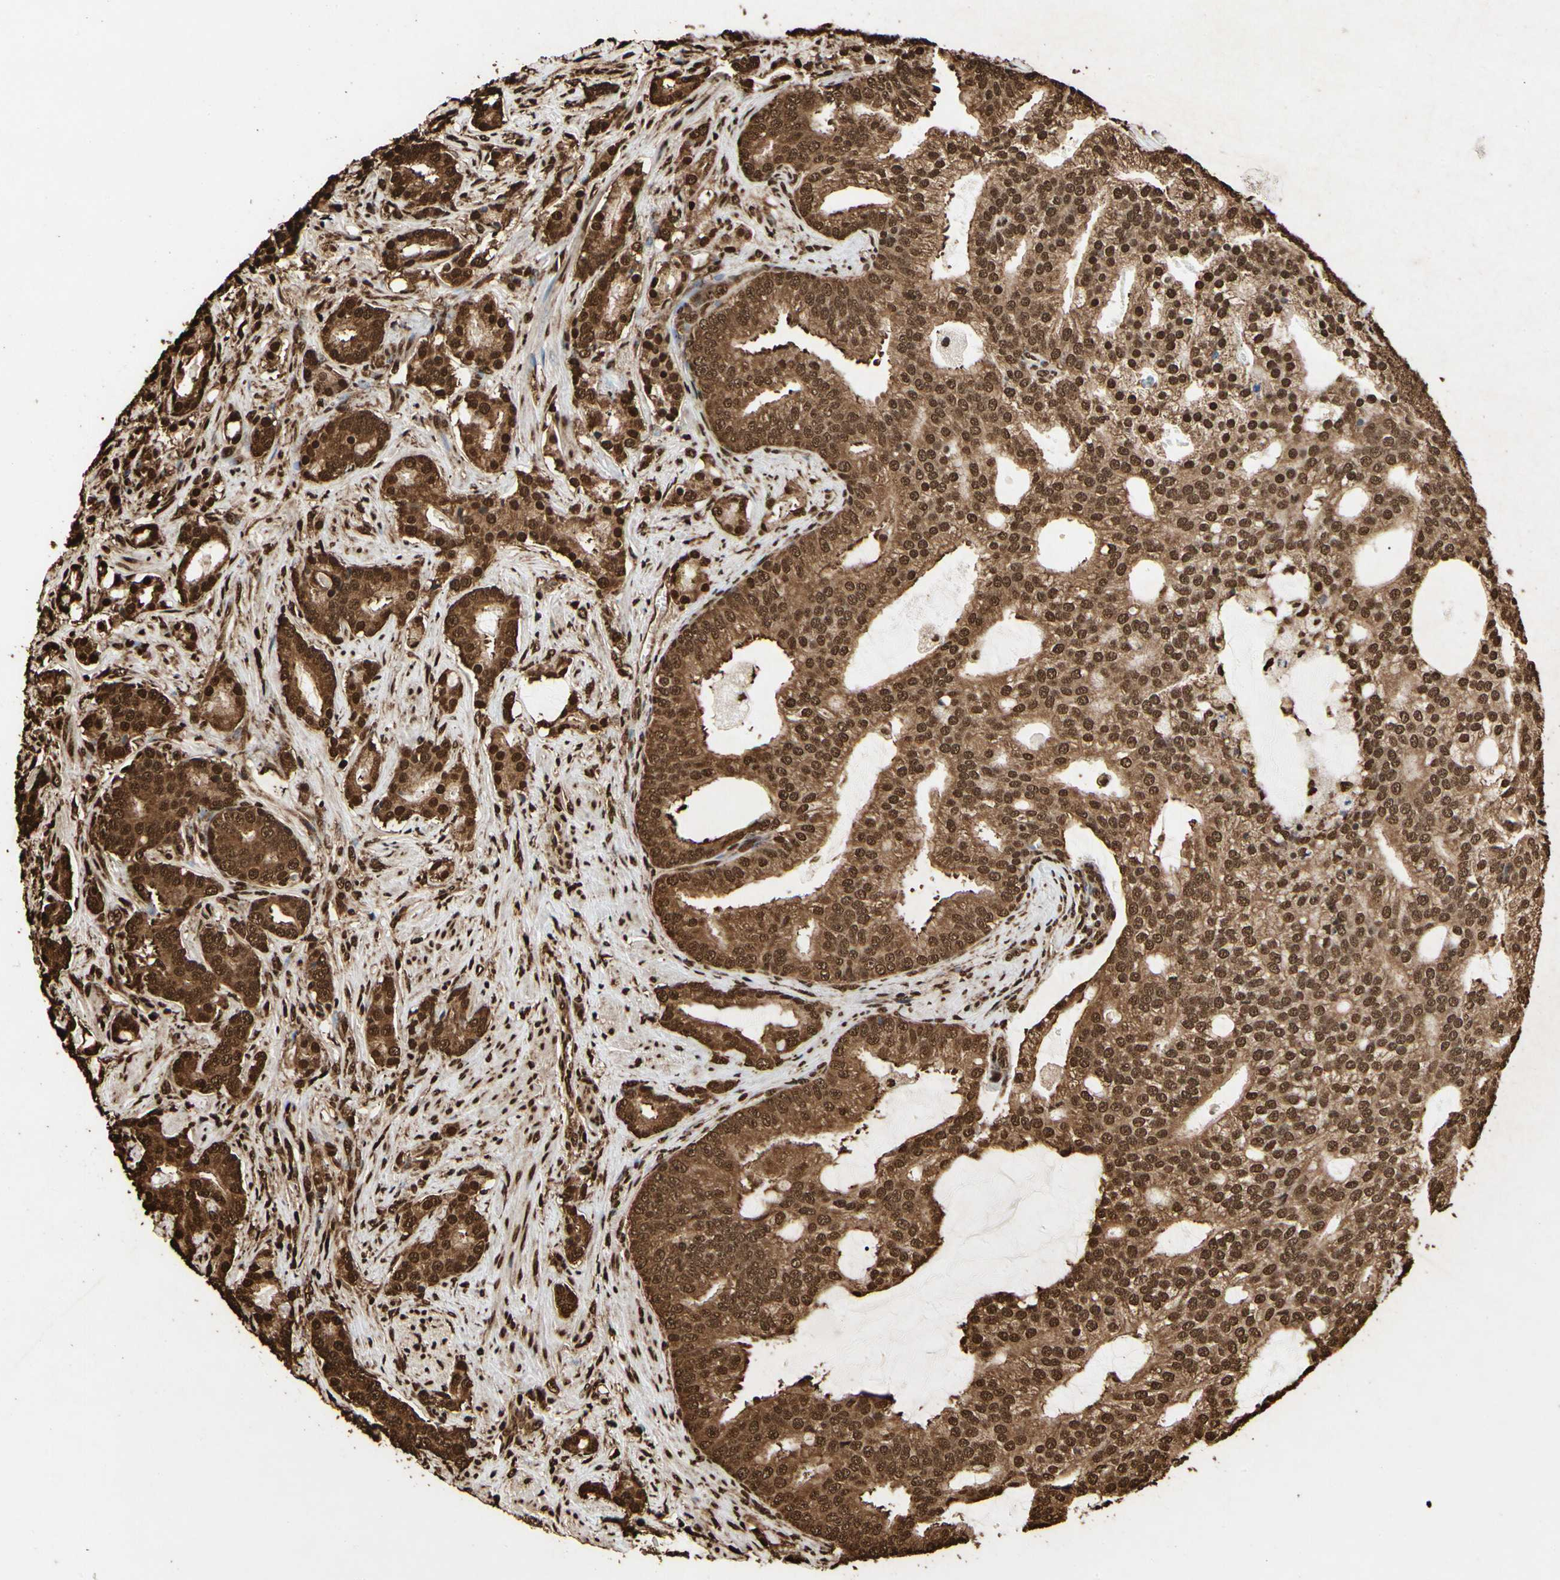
{"staining": {"intensity": "strong", "quantity": ">75%", "location": "cytoplasmic/membranous,nuclear"}, "tissue": "prostate cancer", "cell_type": "Tumor cells", "image_type": "cancer", "snomed": [{"axis": "morphology", "description": "Adenocarcinoma, Low grade"}, {"axis": "topography", "description": "Prostate"}], "caption": "Protein staining of prostate cancer (low-grade adenocarcinoma) tissue reveals strong cytoplasmic/membranous and nuclear expression in about >75% of tumor cells.", "gene": "HNRNPK", "patient": {"sex": "male", "age": 58}}